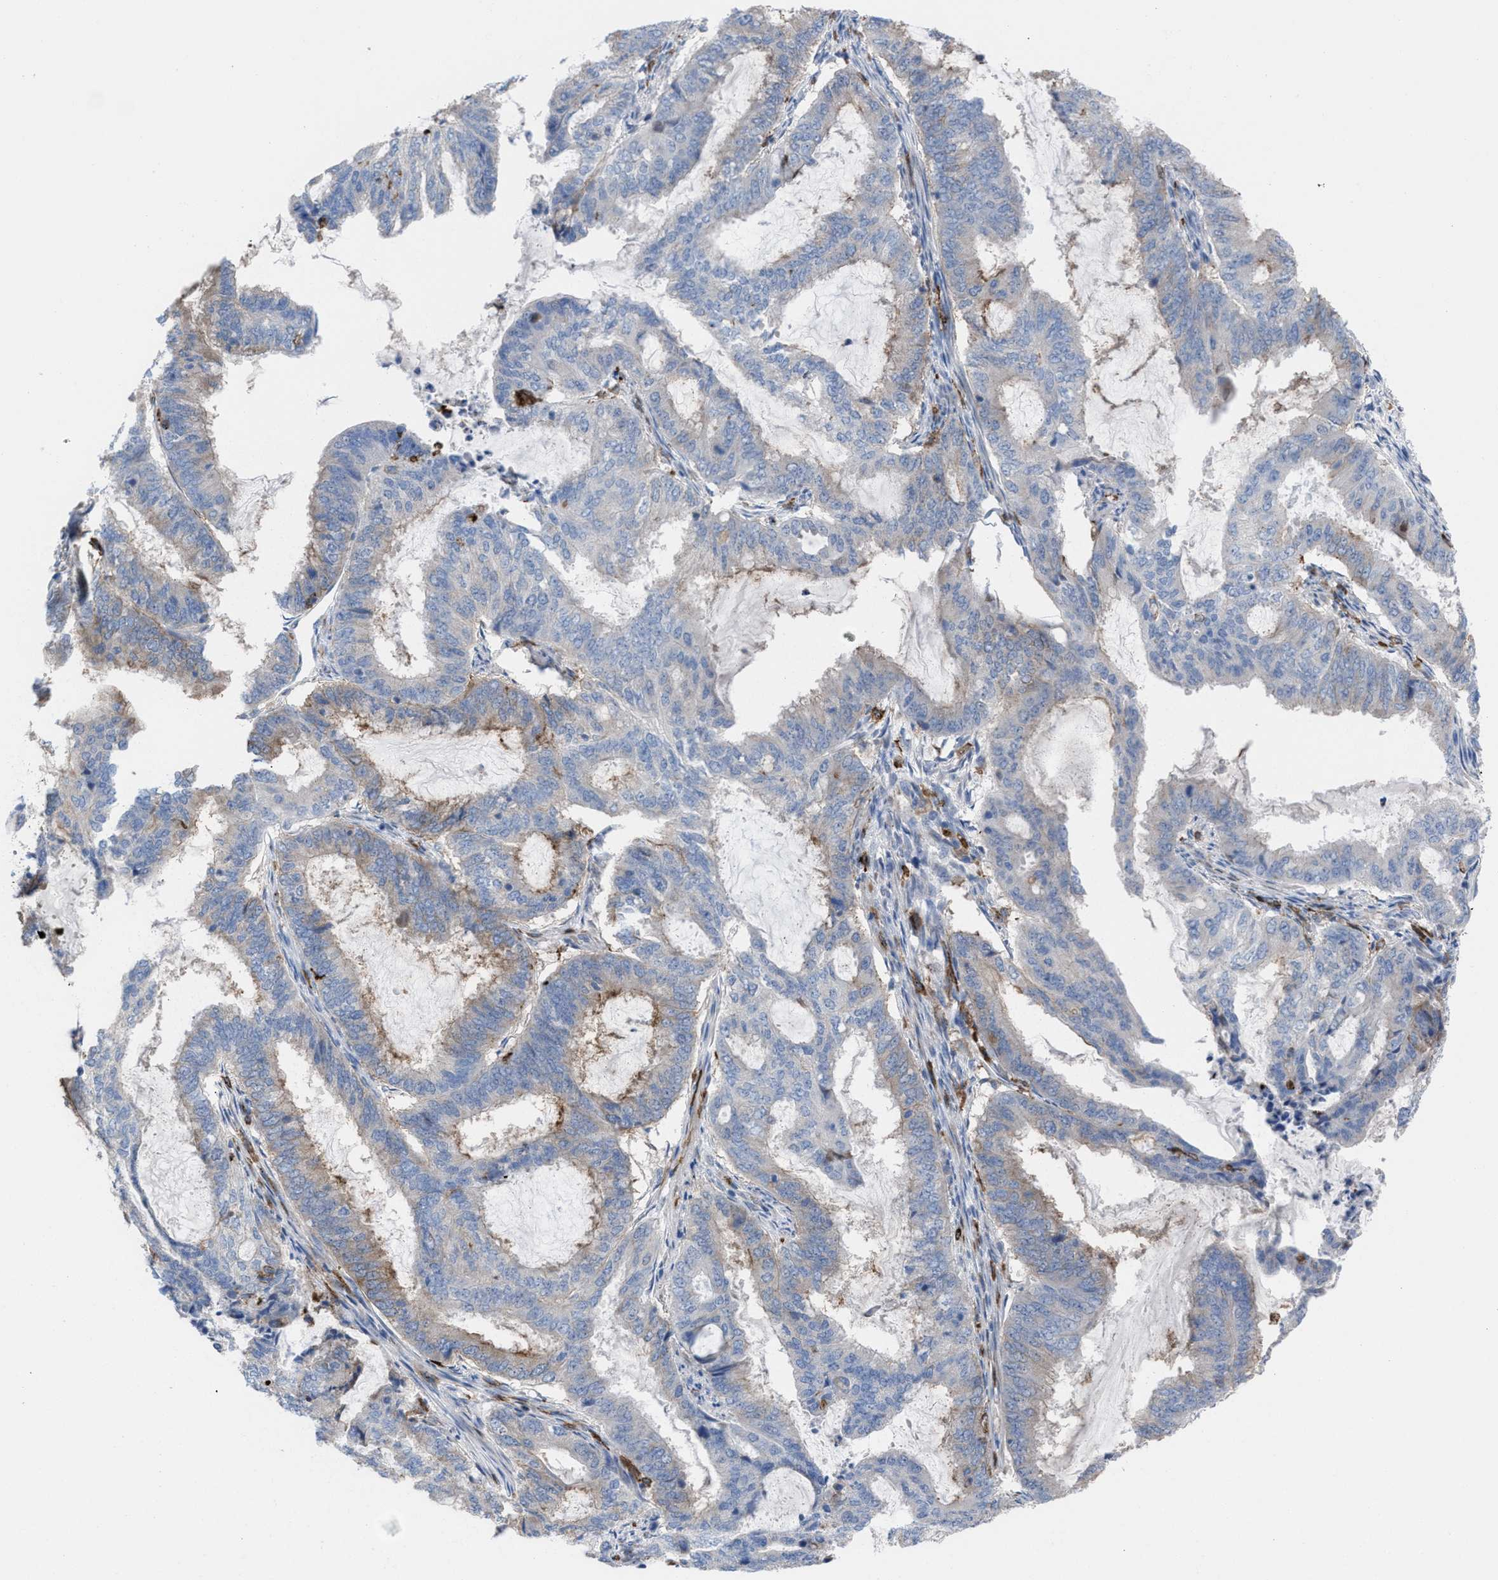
{"staining": {"intensity": "negative", "quantity": "none", "location": "none"}, "tissue": "endometrial cancer", "cell_type": "Tumor cells", "image_type": "cancer", "snomed": [{"axis": "morphology", "description": "Adenocarcinoma, NOS"}, {"axis": "topography", "description": "Endometrium"}], "caption": "Immunohistochemistry (IHC) photomicrograph of adenocarcinoma (endometrial) stained for a protein (brown), which reveals no expression in tumor cells.", "gene": "SLC47A1", "patient": {"sex": "female", "age": 51}}